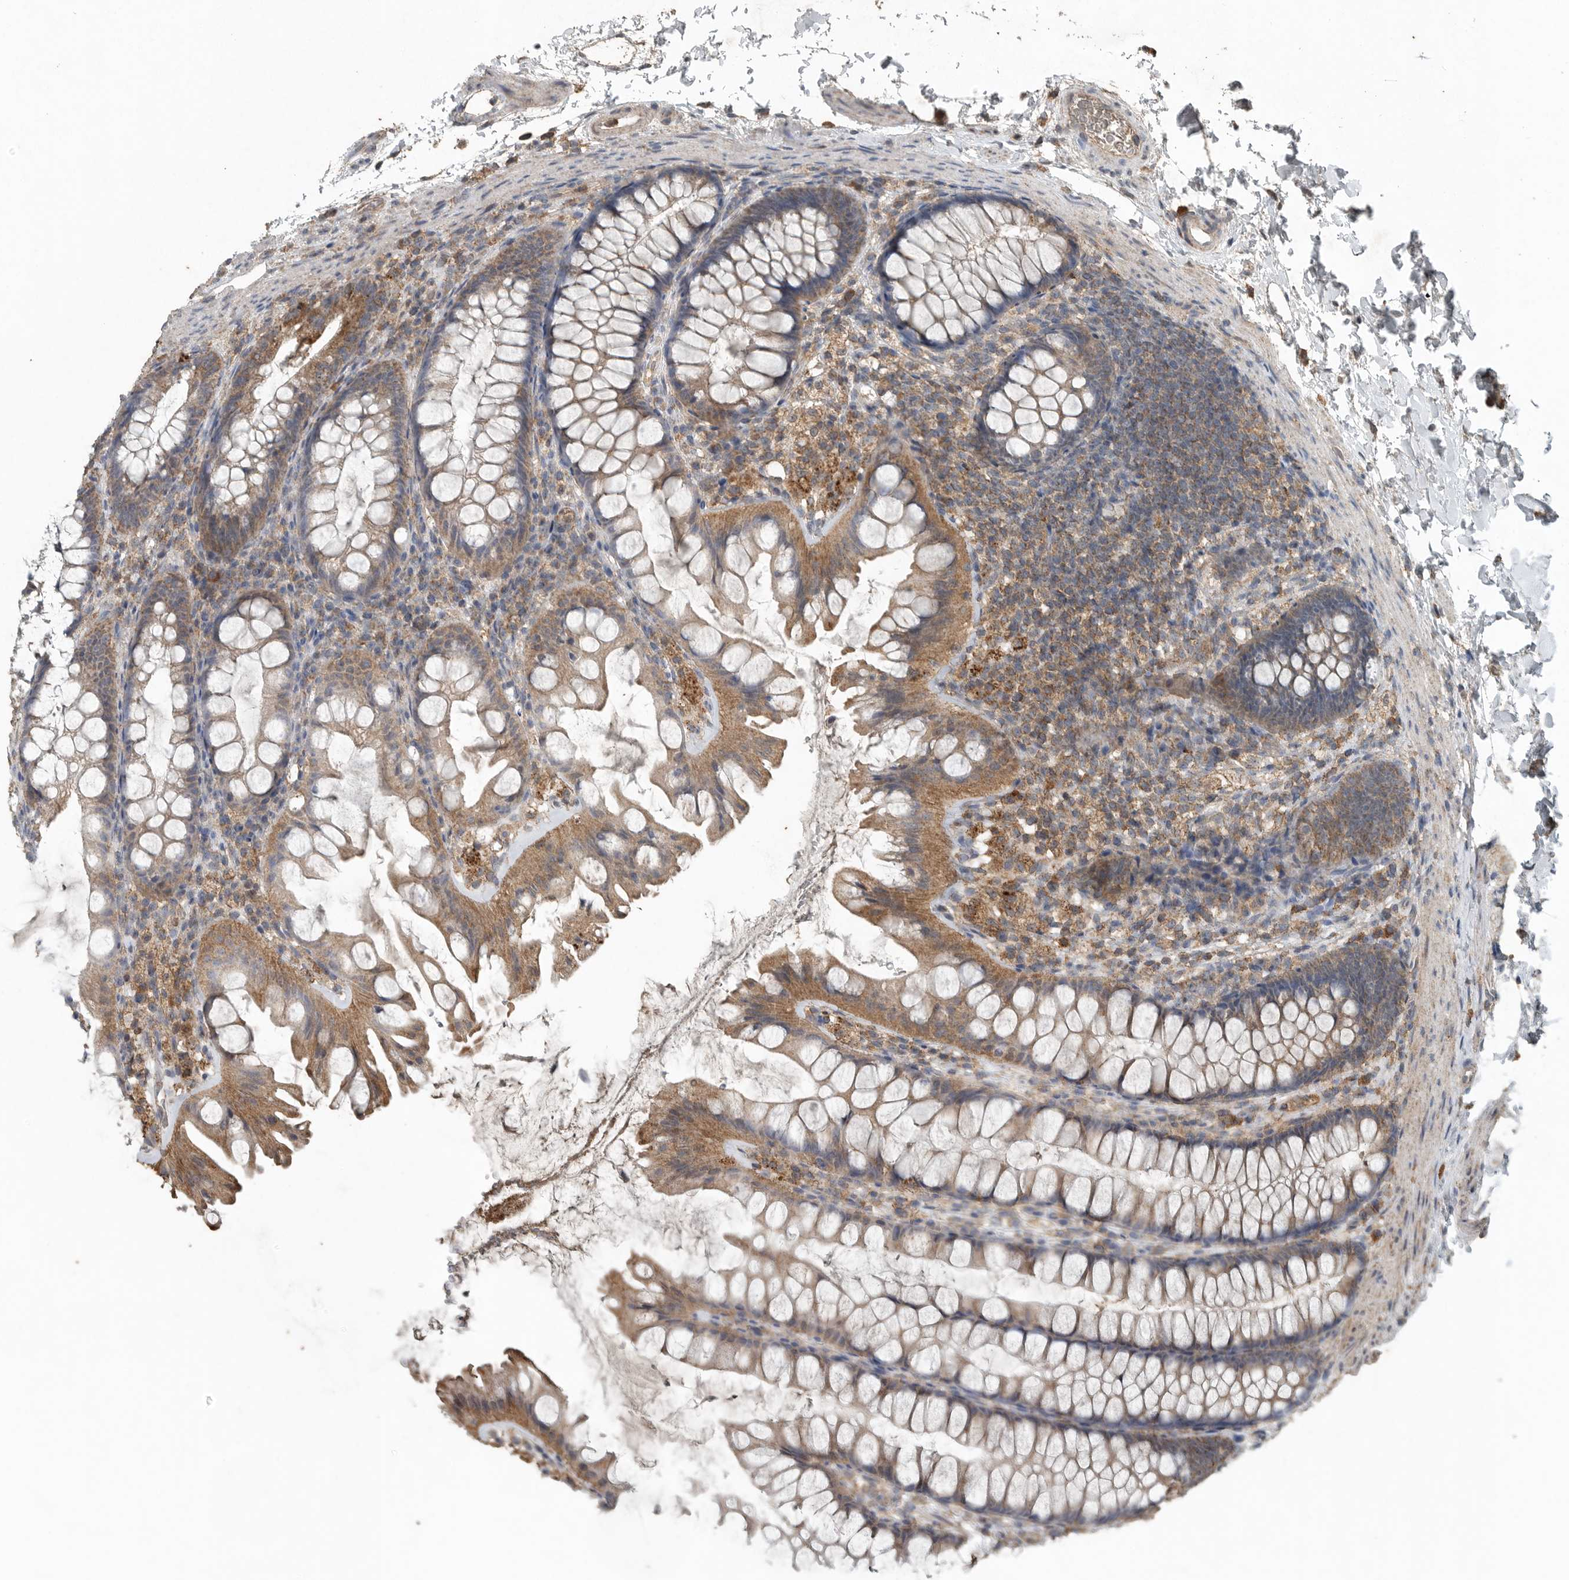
{"staining": {"intensity": "negative", "quantity": "none", "location": "none"}, "tissue": "colon", "cell_type": "Endothelial cells", "image_type": "normal", "snomed": [{"axis": "morphology", "description": "Normal tissue, NOS"}, {"axis": "topography", "description": "Colon"}], "caption": "Immunohistochemistry (IHC) histopathology image of unremarkable human colon stained for a protein (brown), which shows no expression in endothelial cells.", "gene": "IL6ST", "patient": {"sex": "female", "age": 62}}